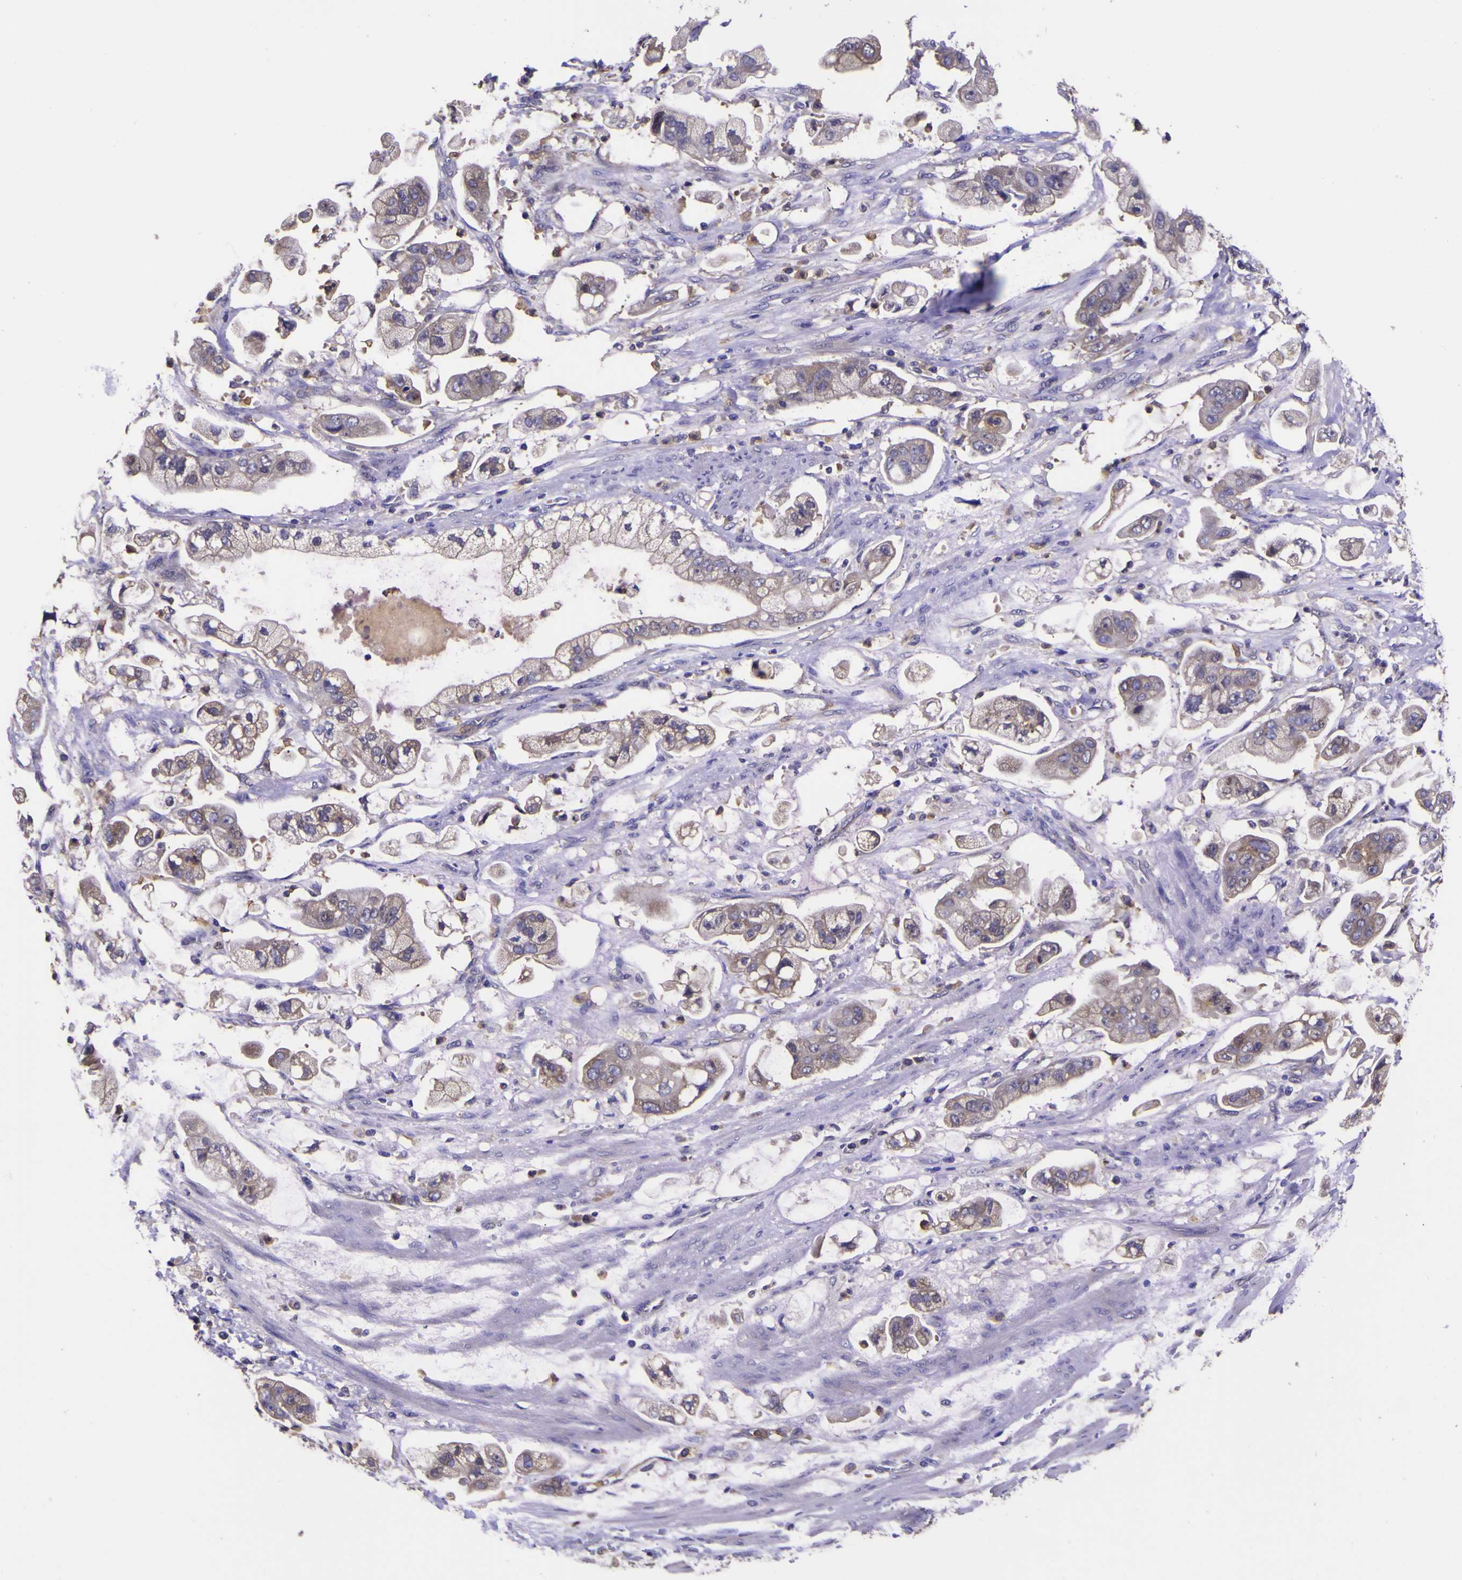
{"staining": {"intensity": "weak", "quantity": ">75%", "location": "cytoplasmic/membranous"}, "tissue": "stomach cancer", "cell_type": "Tumor cells", "image_type": "cancer", "snomed": [{"axis": "morphology", "description": "Adenocarcinoma, NOS"}, {"axis": "topography", "description": "Stomach"}], "caption": "This is a micrograph of immunohistochemistry (IHC) staining of stomach adenocarcinoma, which shows weak staining in the cytoplasmic/membranous of tumor cells.", "gene": "MAPK14", "patient": {"sex": "male", "age": 62}}